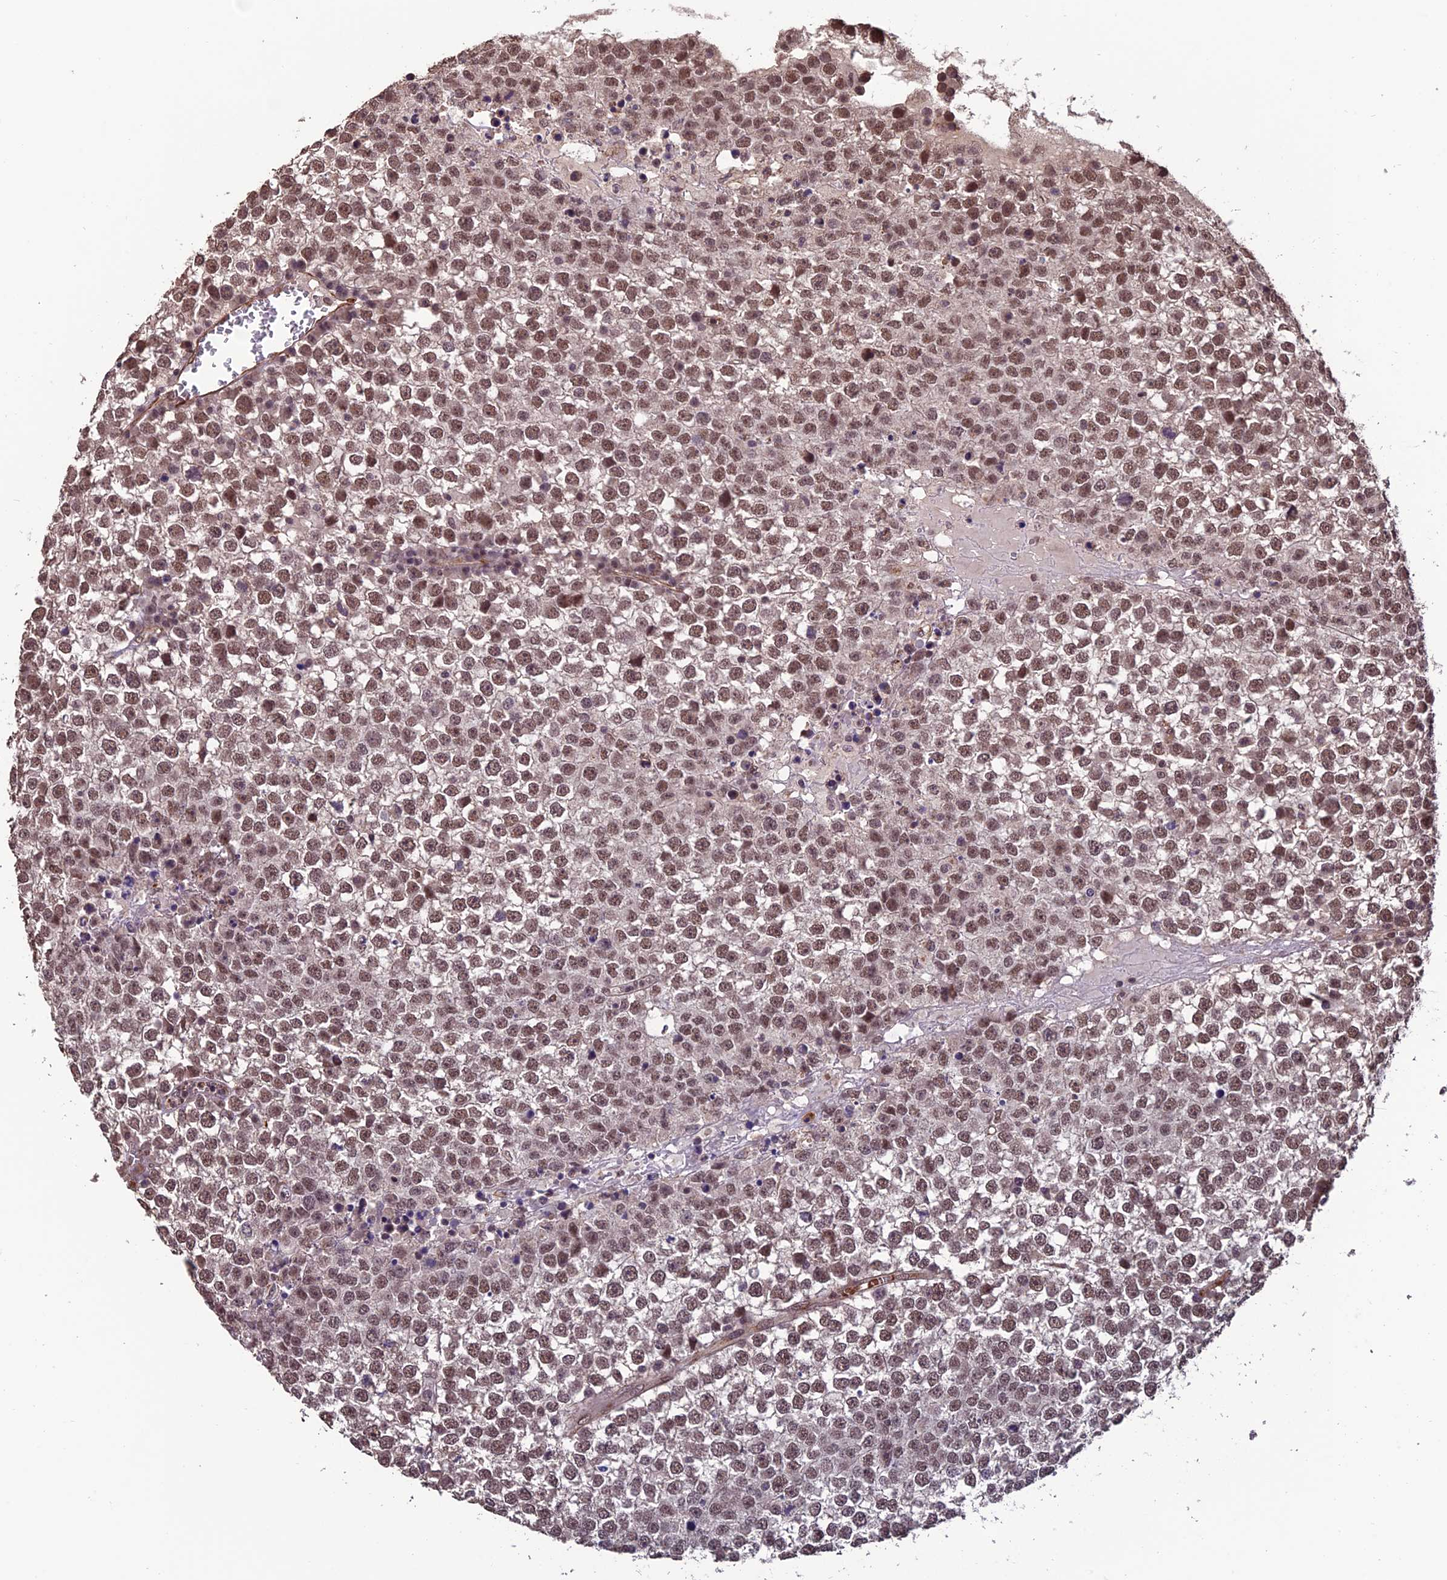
{"staining": {"intensity": "moderate", "quantity": "25%-75%", "location": "nuclear"}, "tissue": "testis cancer", "cell_type": "Tumor cells", "image_type": "cancer", "snomed": [{"axis": "morphology", "description": "Seminoma, NOS"}, {"axis": "topography", "description": "Testis"}], "caption": "Immunohistochemistry (IHC) (DAB (3,3'-diaminobenzidine)) staining of testis cancer (seminoma) demonstrates moderate nuclear protein staining in about 25%-75% of tumor cells.", "gene": "CABIN1", "patient": {"sex": "male", "age": 65}}